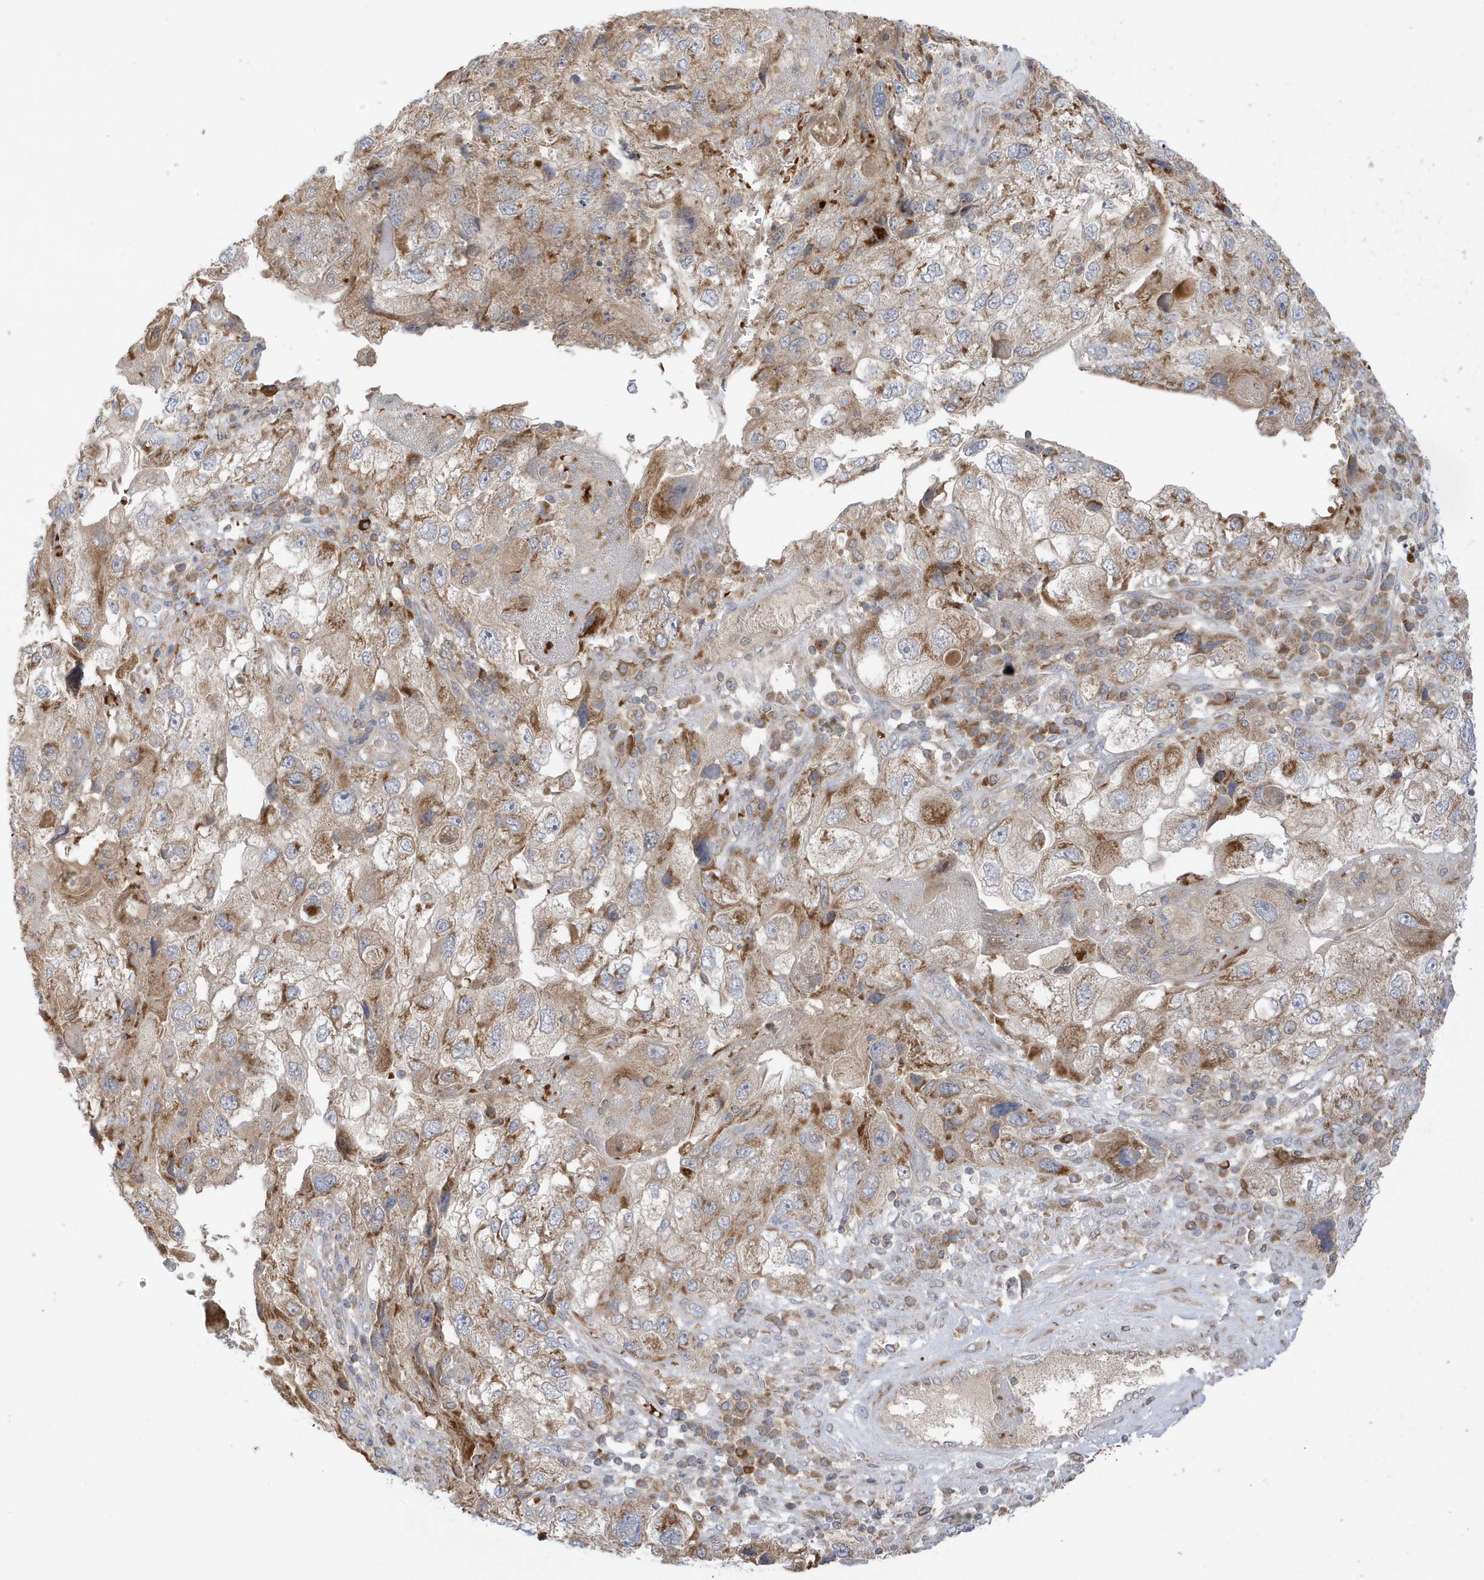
{"staining": {"intensity": "moderate", "quantity": ">75%", "location": "cytoplasmic/membranous"}, "tissue": "endometrial cancer", "cell_type": "Tumor cells", "image_type": "cancer", "snomed": [{"axis": "morphology", "description": "Adenocarcinoma, NOS"}, {"axis": "topography", "description": "Endometrium"}], "caption": "The photomicrograph reveals staining of adenocarcinoma (endometrial), revealing moderate cytoplasmic/membranous protein staining (brown color) within tumor cells.", "gene": "NPPC", "patient": {"sex": "female", "age": 49}}